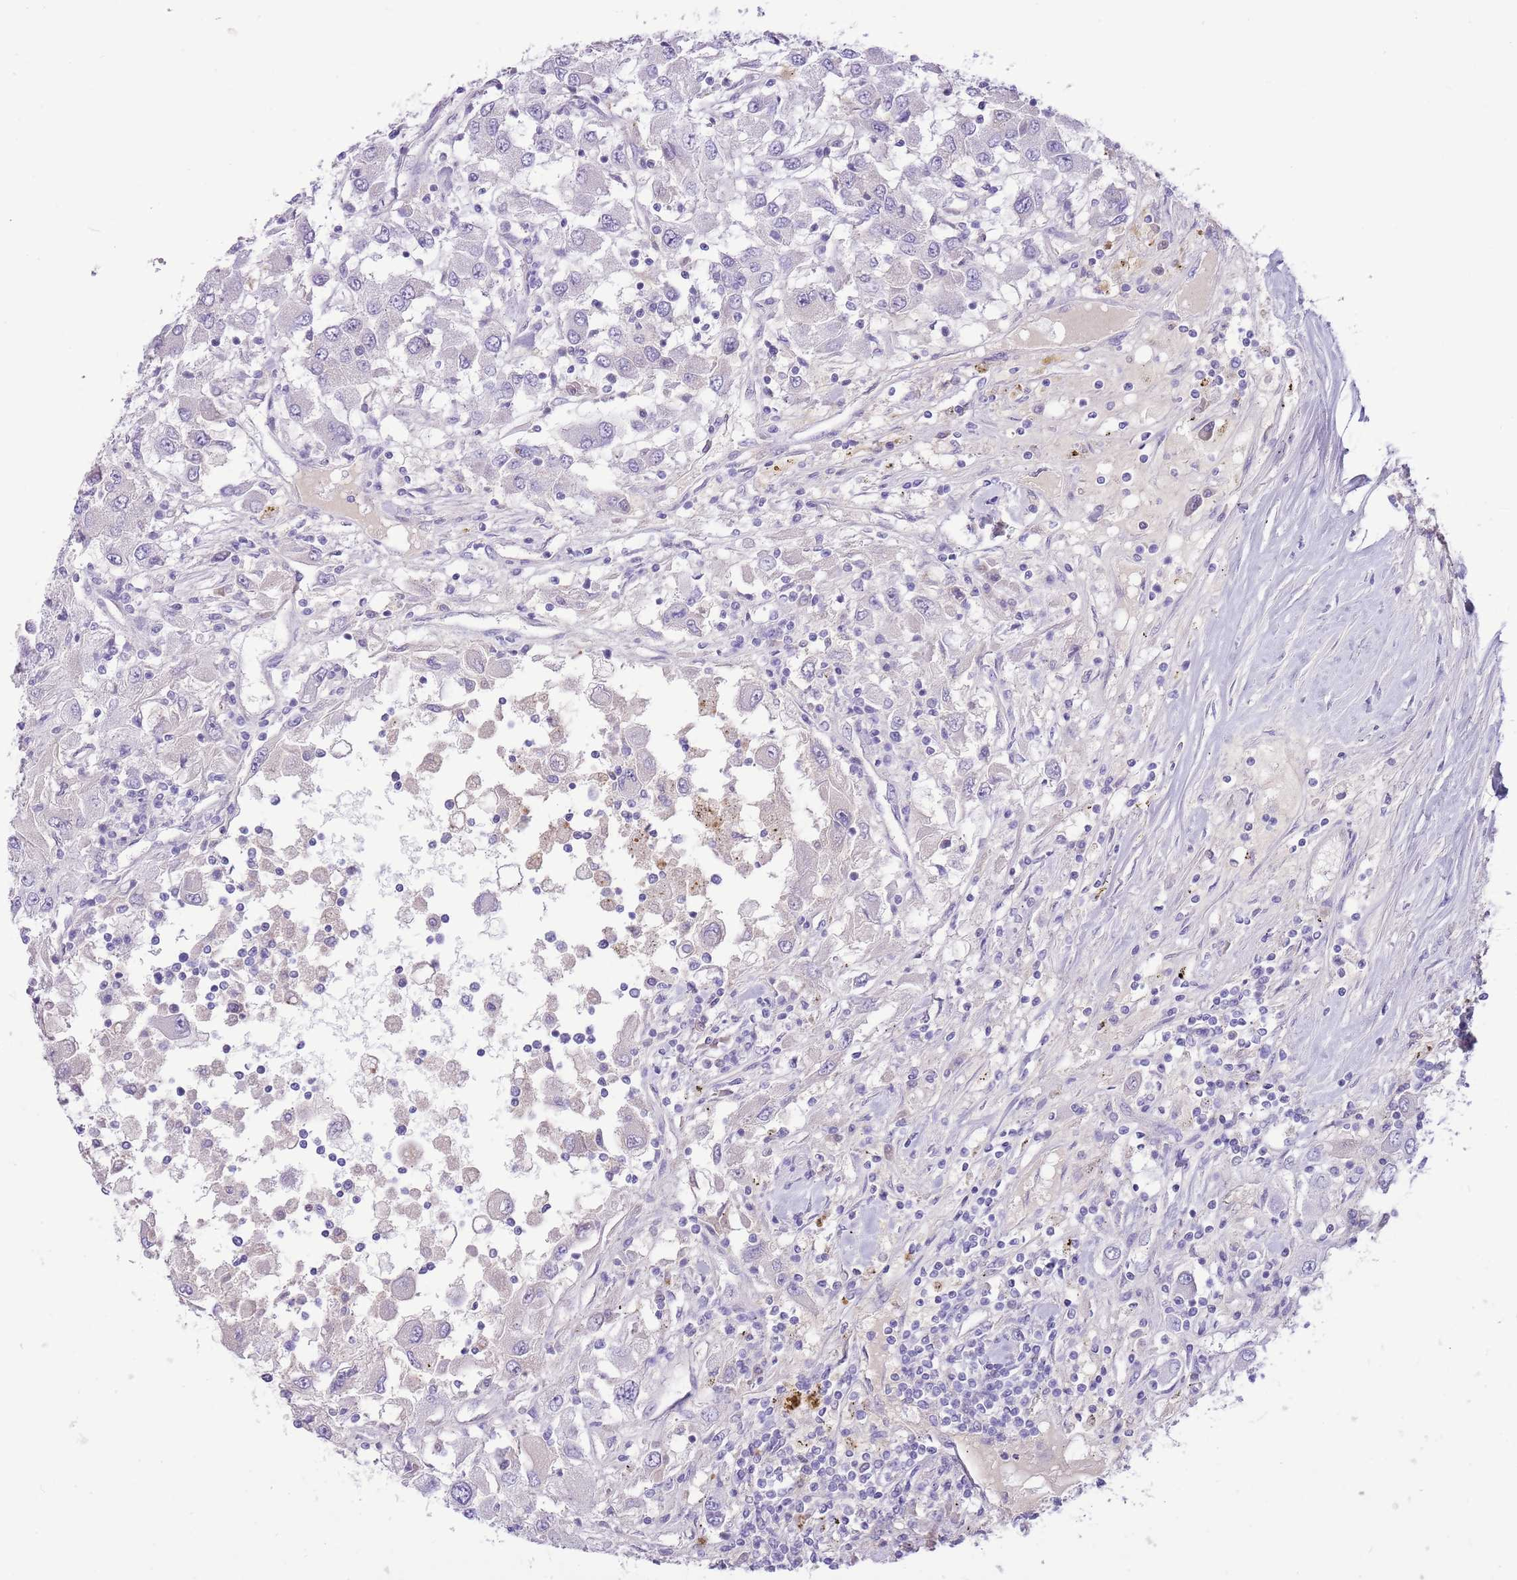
{"staining": {"intensity": "negative", "quantity": "none", "location": "none"}, "tissue": "renal cancer", "cell_type": "Tumor cells", "image_type": "cancer", "snomed": [{"axis": "morphology", "description": "Adenocarcinoma, NOS"}, {"axis": "topography", "description": "Kidney"}], "caption": "This is a photomicrograph of IHC staining of adenocarcinoma (renal), which shows no expression in tumor cells. Nuclei are stained in blue.", "gene": "TOX2", "patient": {"sex": "female", "age": 67}}